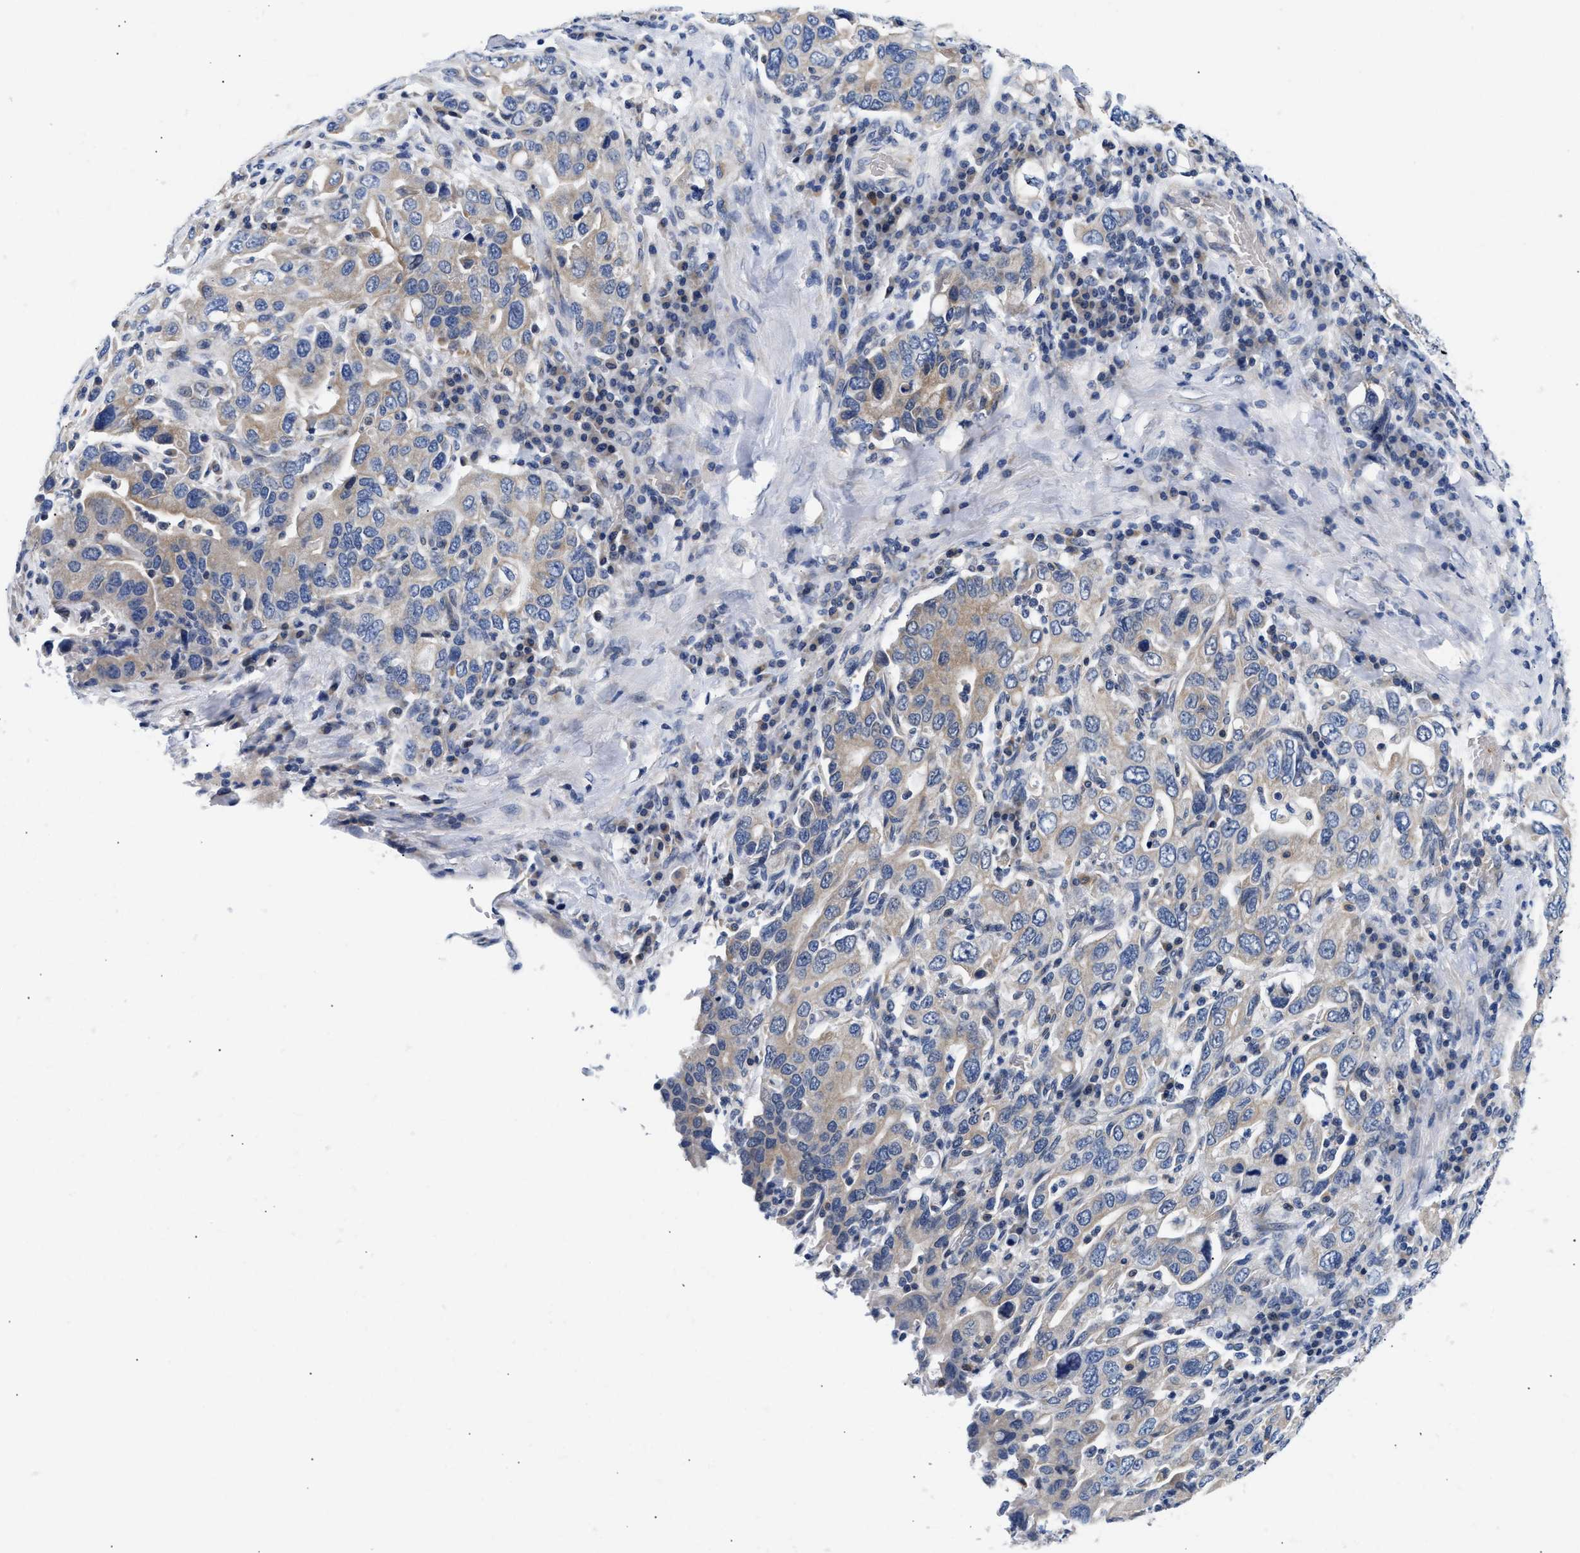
{"staining": {"intensity": "weak", "quantity": "<25%", "location": "cytoplasmic/membranous"}, "tissue": "stomach cancer", "cell_type": "Tumor cells", "image_type": "cancer", "snomed": [{"axis": "morphology", "description": "Adenocarcinoma, NOS"}, {"axis": "topography", "description": "Stomach, upper"}], "caption": "This is an IHC micrograph of stomach adenocarcinoma. There is no expression in tumor cells.", "gene": "RINT1", "patient": {"sex": "male", "age": 62}}